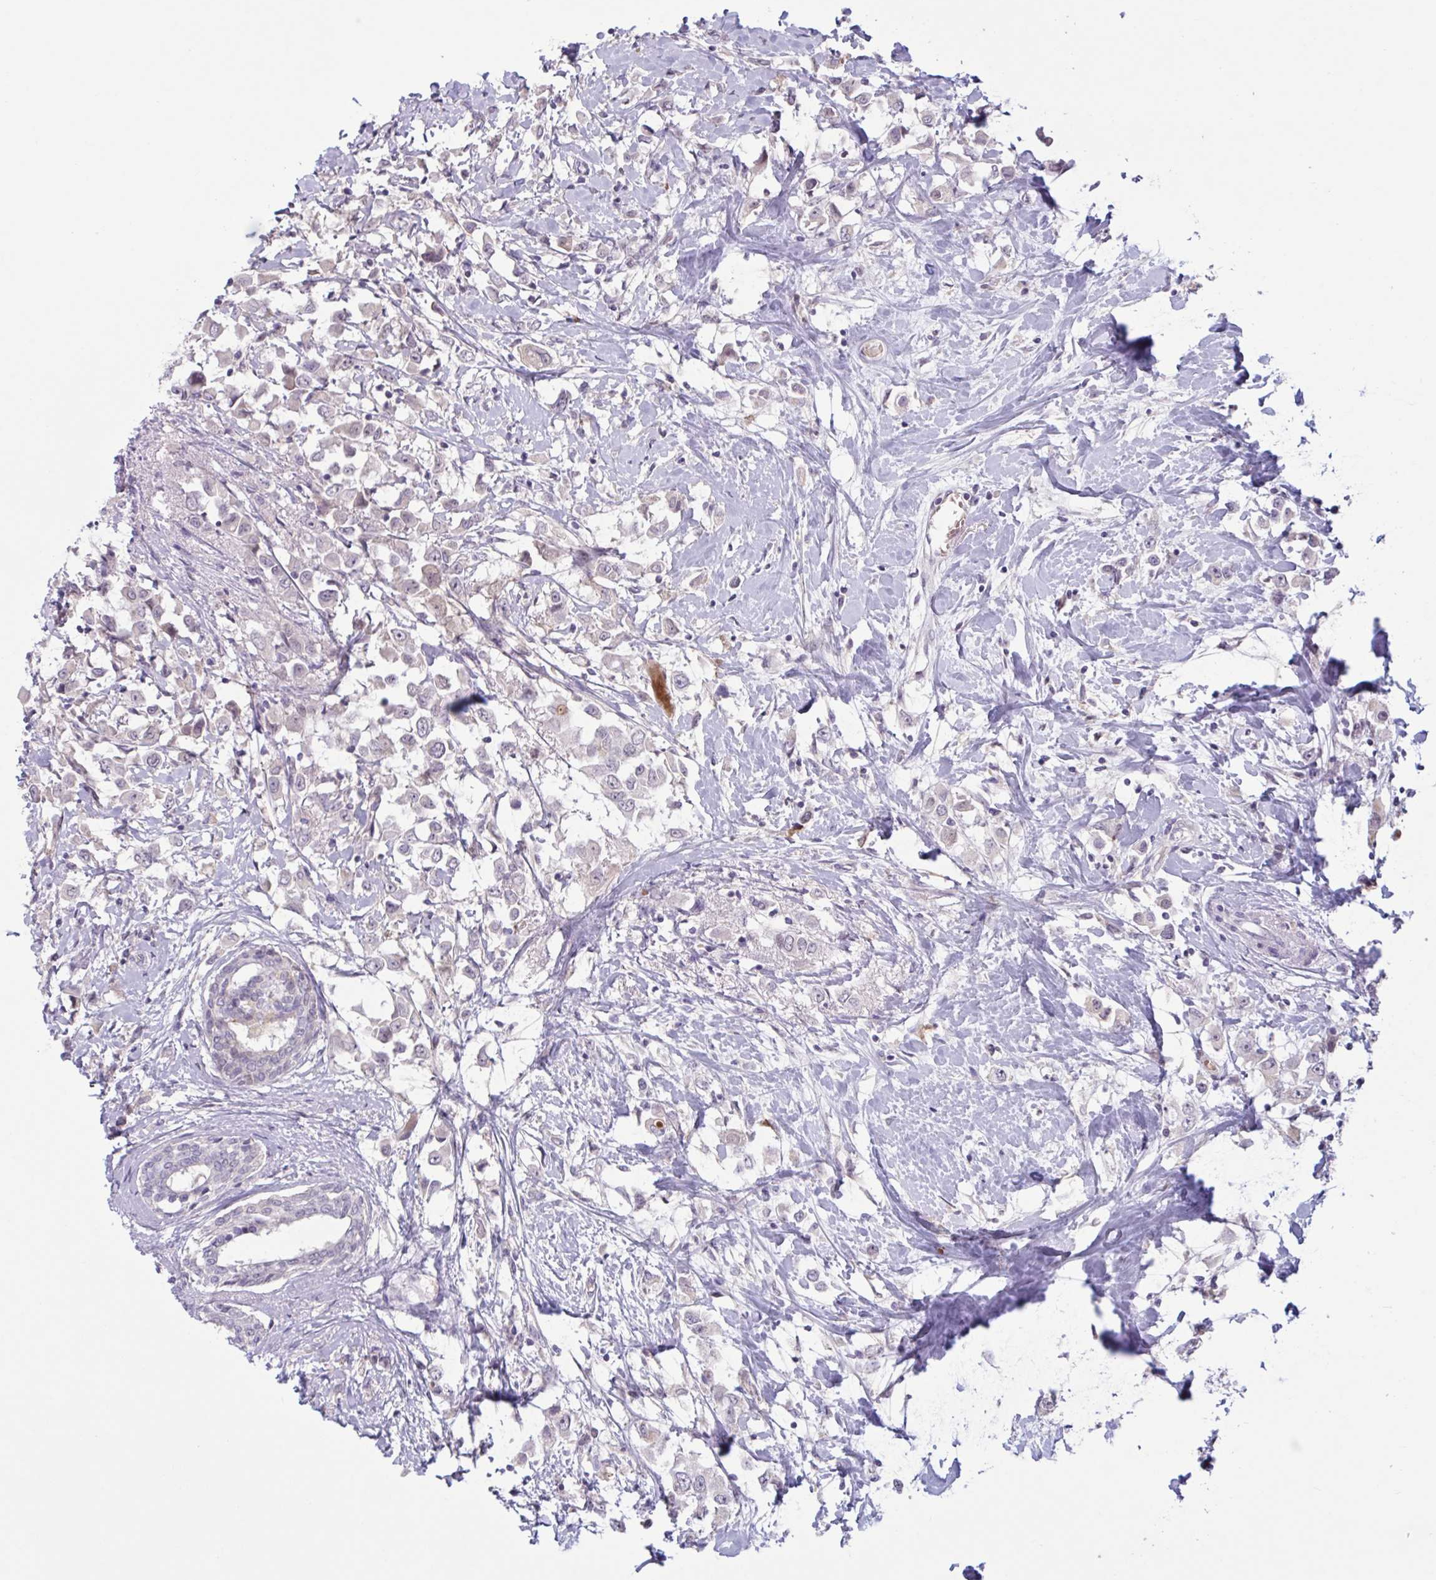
{"staining": {"intensity": "negative", "quantity": "none", "location": "none"}, "tissue": "breast cancer", "cell_type": "Tumor cells", "image_type": "cancer", "snomed": [{"axis": "morphology", "description": "Duct carcinoma"}, {"axis": "topography", "description": "Breast"}], "caption": "A high-resolution histopathology image shows IHC staining of breast cancer (invasive ductal carcinoma), which shows no significant positivity in tumor cells.", "gene": "RFPL4B", "patient": {"sex": "female", "age": 61}}